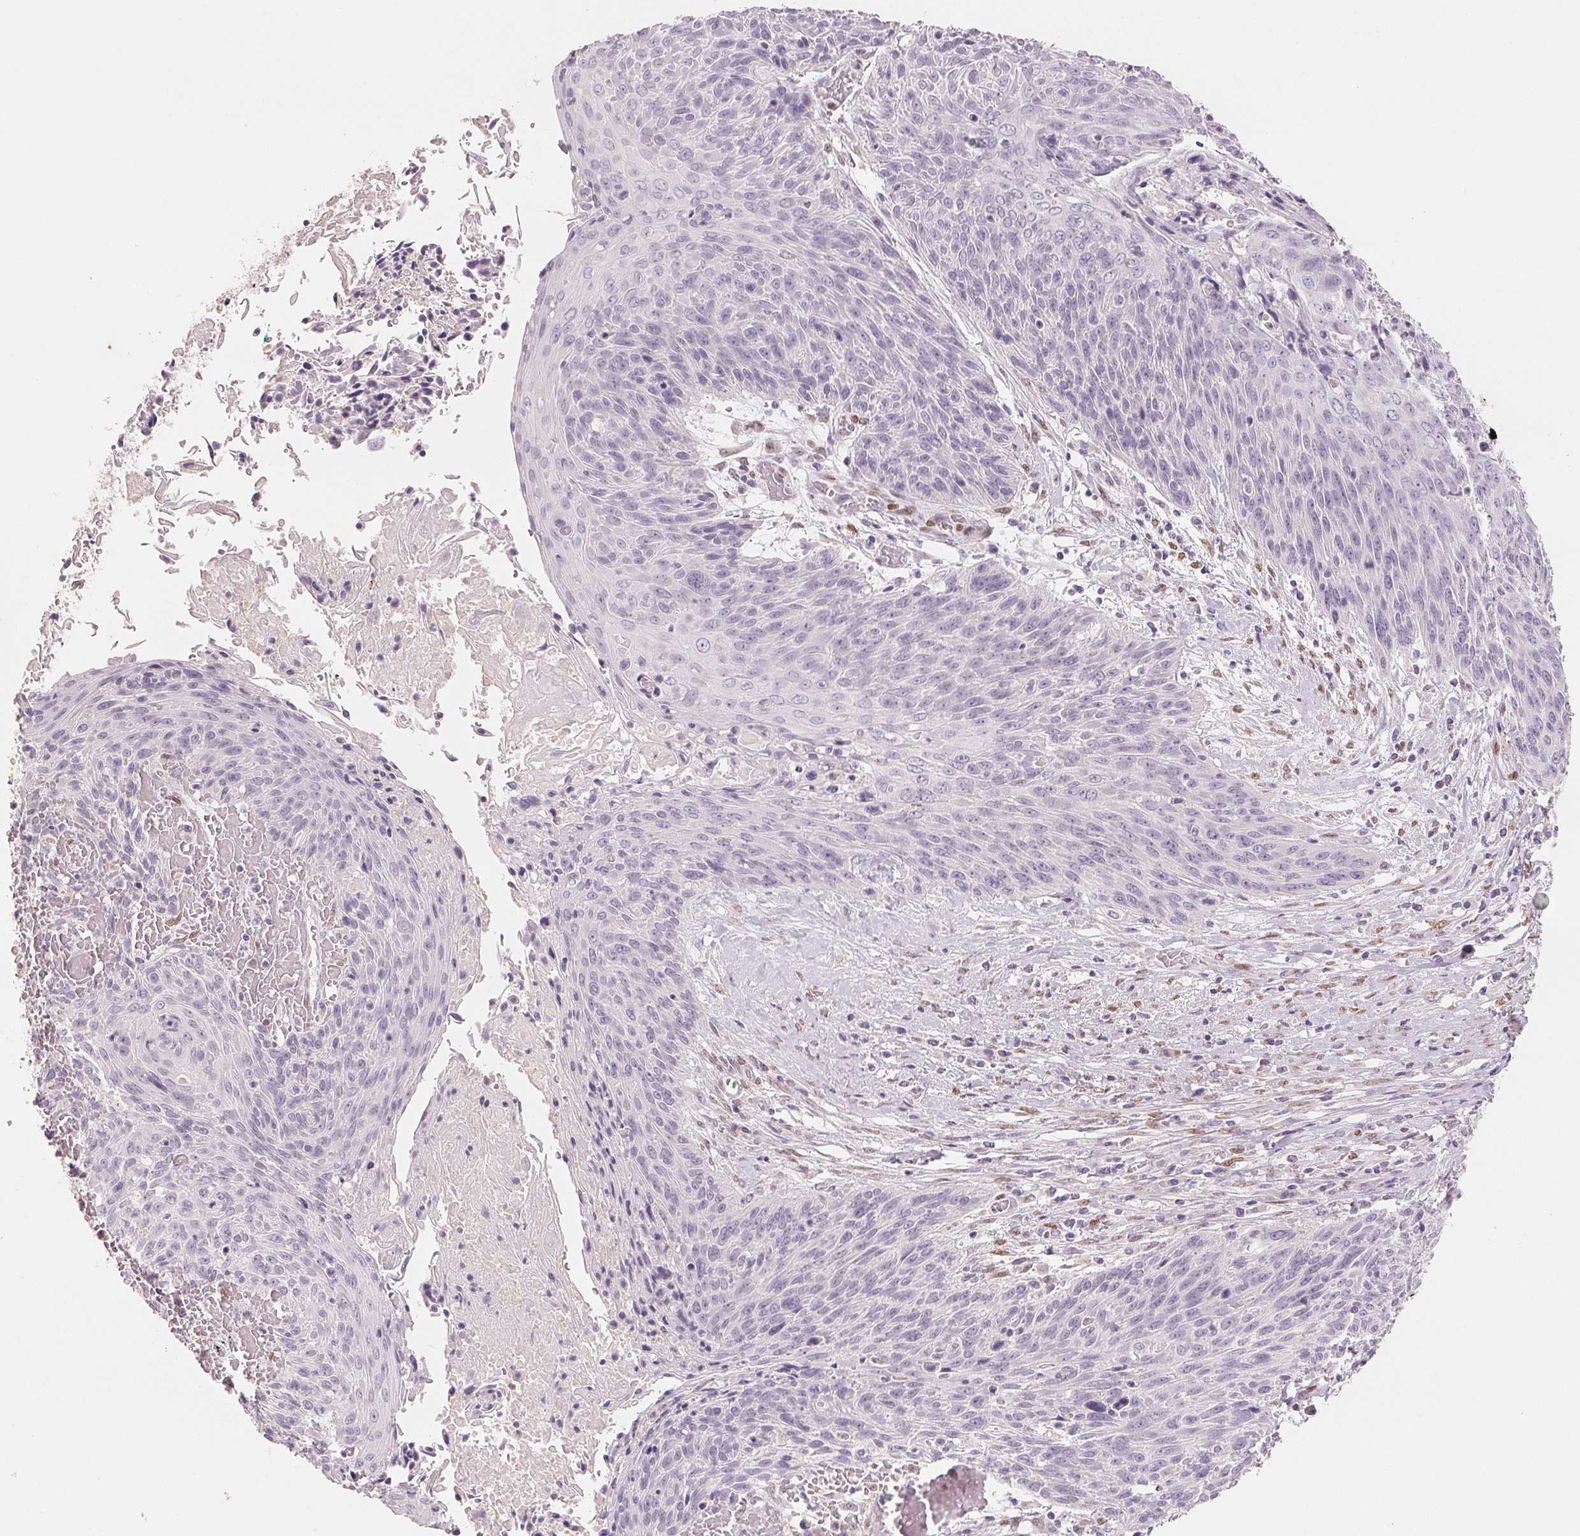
{"staining": {"intensity": "negative", "quantity": "none", "location": "none"}, "tissue": "cervical cancer", "cell_type": "Tumor cells", "image_type": "cancer", "snomed": [{"axis": "morphology", "description": "Squamous cell carcinoma, NOS"}, {"axis": "topography", "description": "Cervix"}], "caption": "Immunohistochemistry image of human squamous cell carcinoma (cervical) stained for a protein (brown), which demonstrates no expression in tumor cells. (DAB (3,3'-diaminobenzidine) immunohistochemistry, high magnification).", "gene": "SMARCD3", "patient": {"sex": "female", "age": 45}}